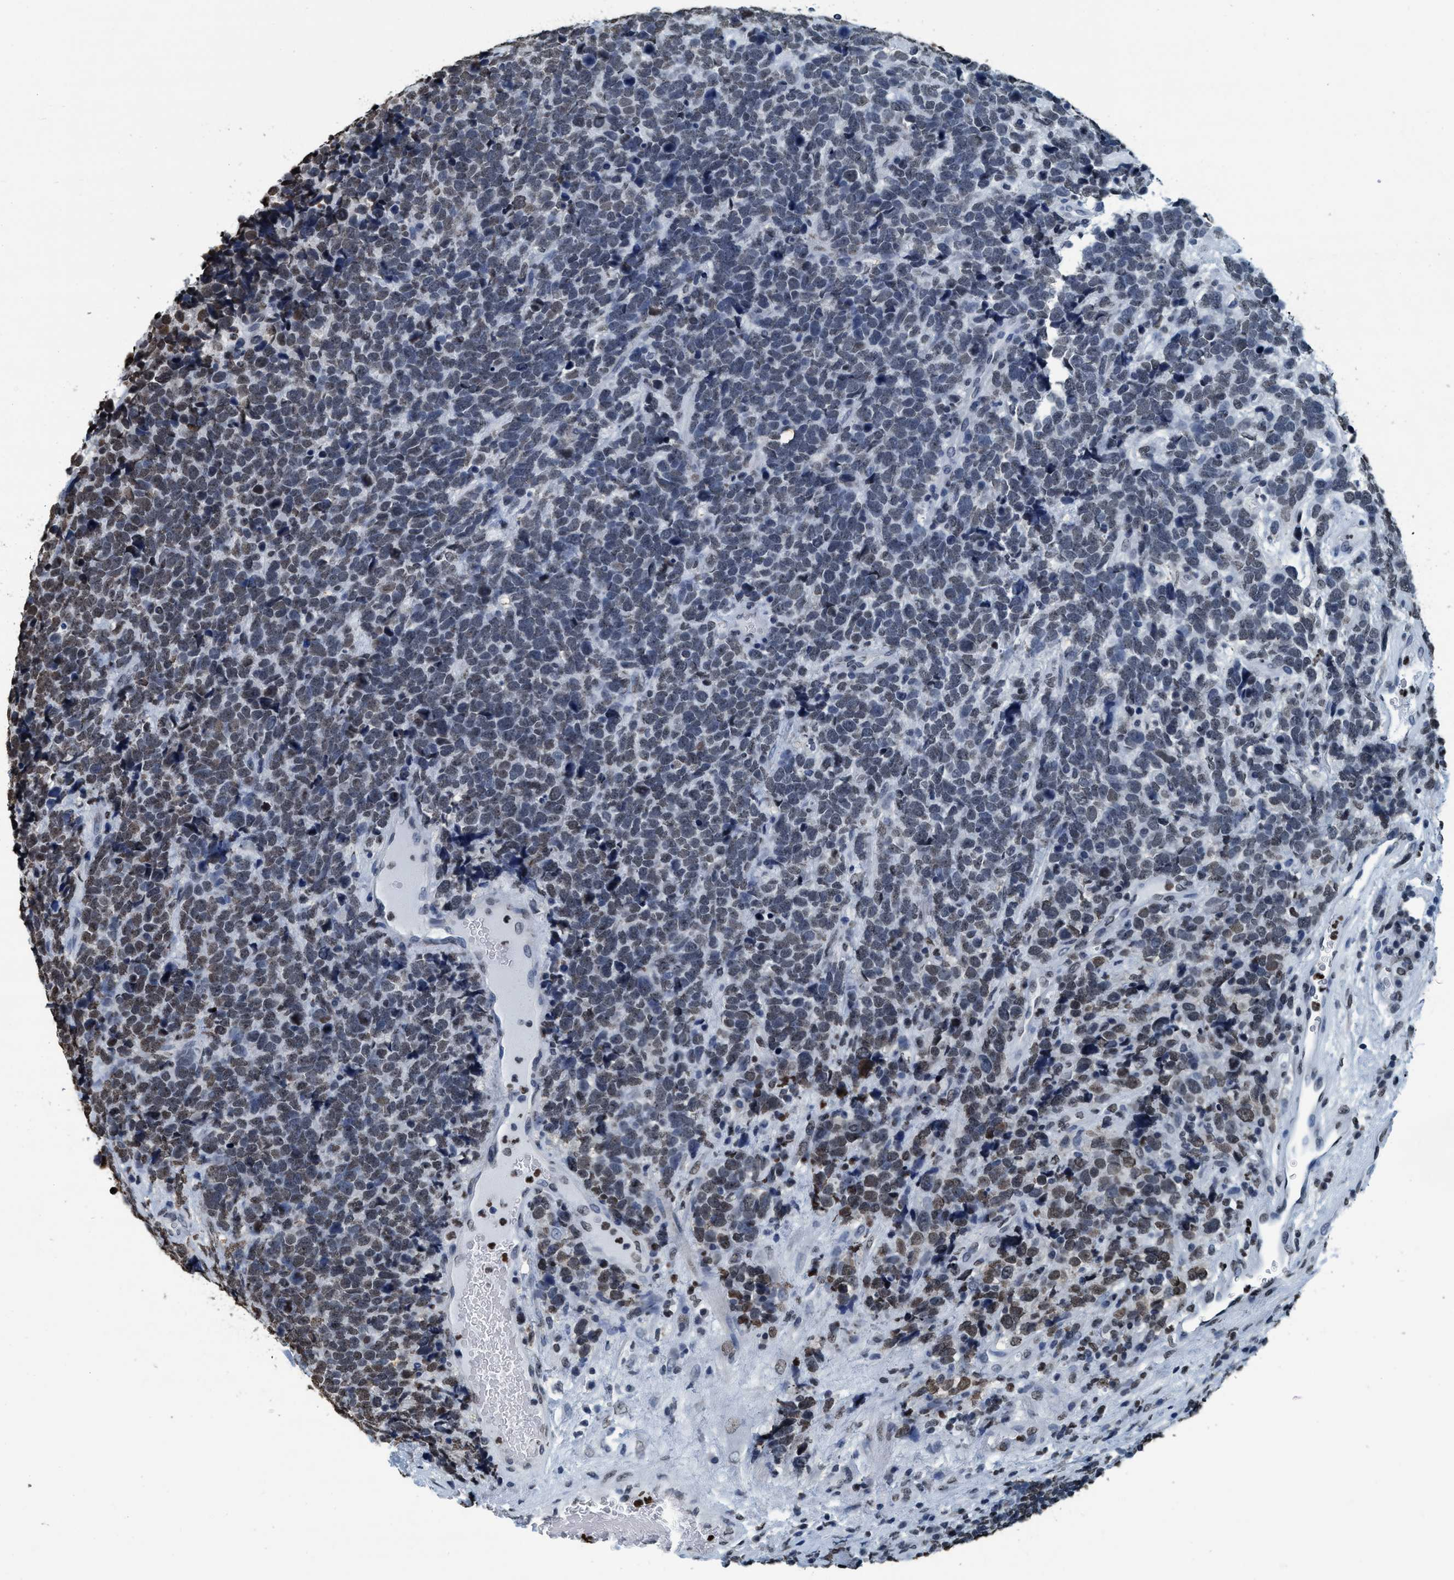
{"staining": {"intensity": "weak", "quantity": "25%-75%", "location": "nuclear"}, "tissue": "urothelial cancer", "cell_type": "Tumor cells", "image_type": "cancer", "snomed": [{"axis": "morphology", "description": "Urothelial carcinoma, High grade"}, {"axis": "topography", "description": "Urinary bladder"}], "caption": "An IHC image of neoplastic tissue is shown. Protein staining in brown highlights weak nuclear positivity in urothelial carcinoma (high-grade) within tumor cells.", "gene": "CCNE2", "patient": {"sex": "female", "age": 82}}